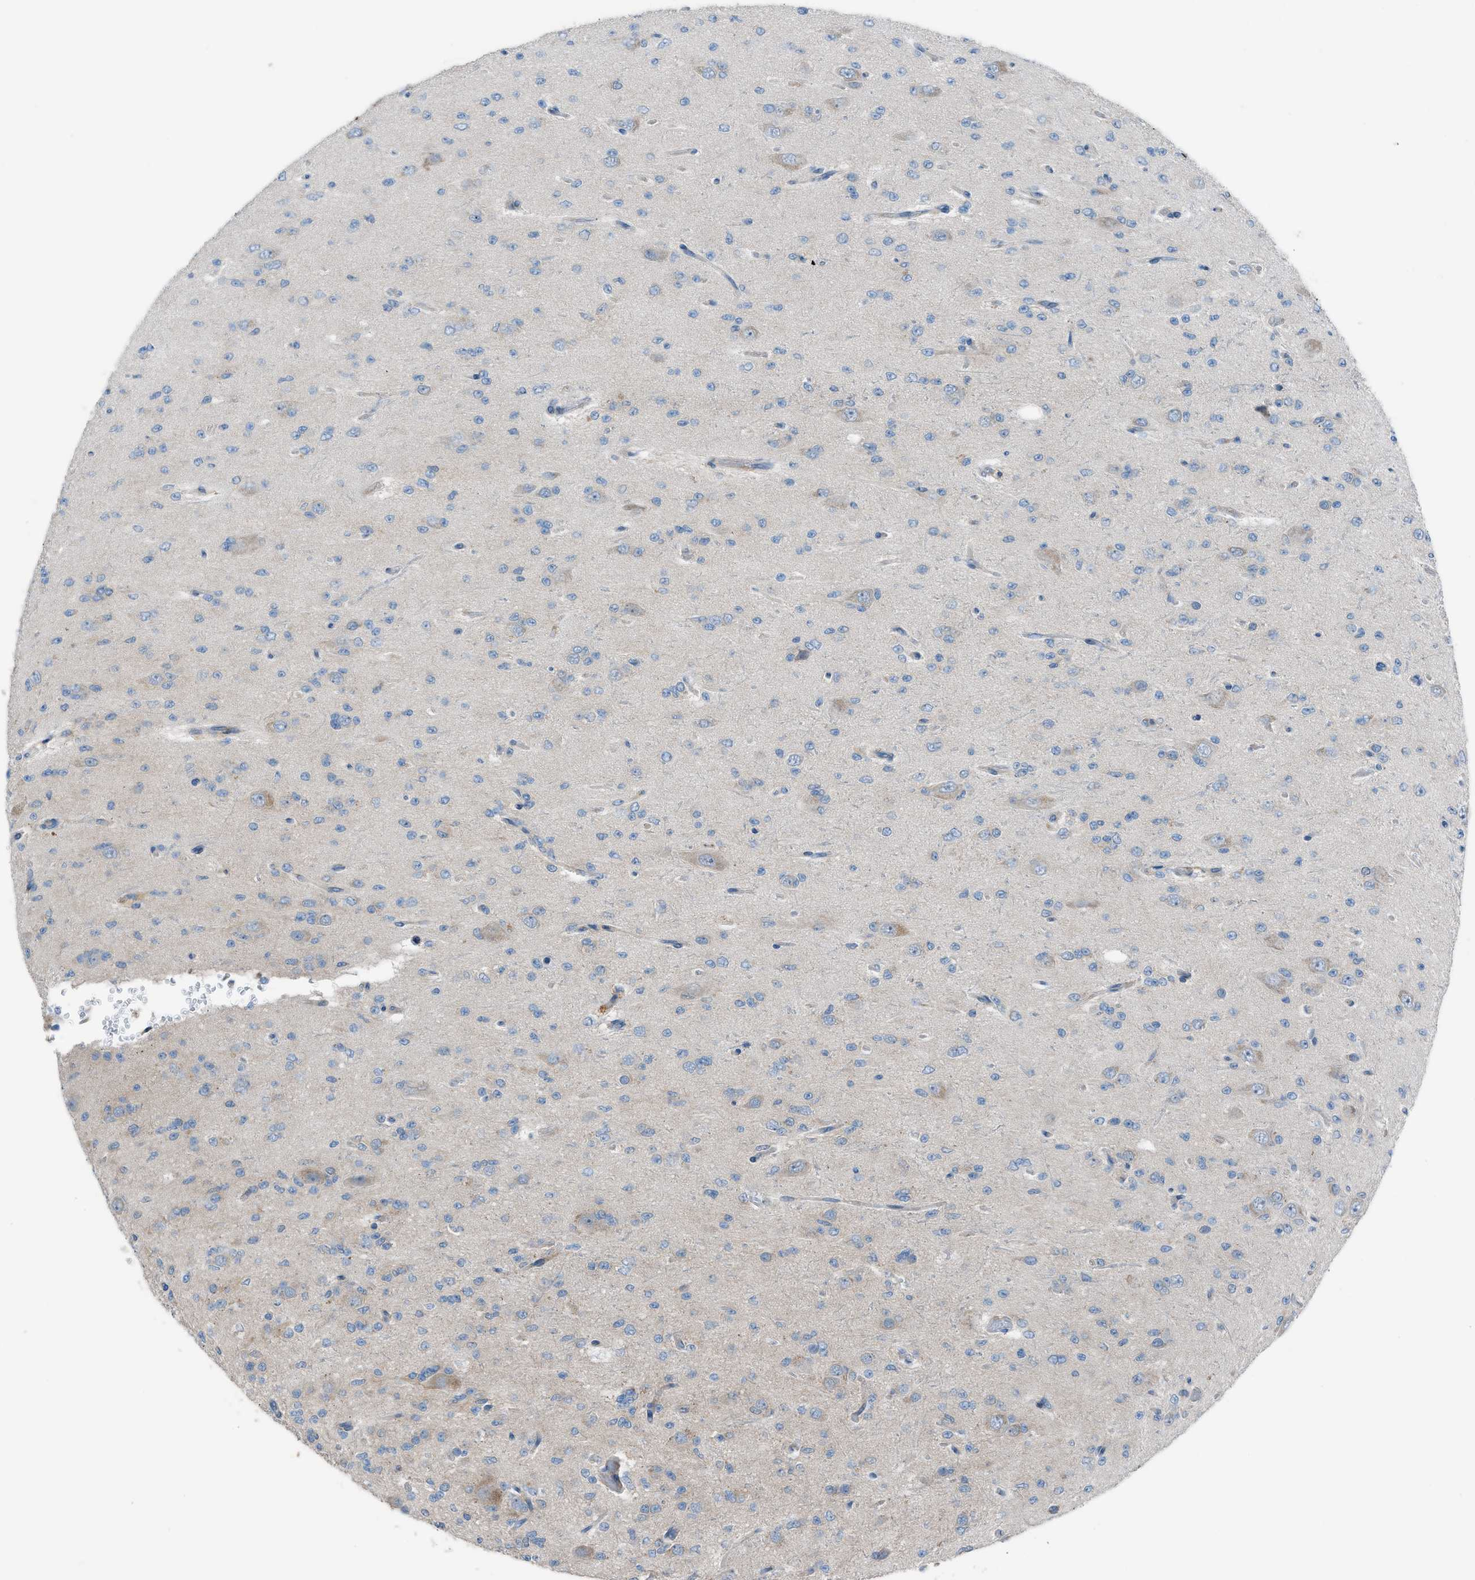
{"staining": {"intensity": "negative", "quantity": "none", "location": "none"}, "tissue": "glioma", "cell_type": "Tumor cells", "image_type": "cancer", "snomed": [{"axis": "morphology", "description": "Glioma, malignant, Low grade"}, {"axis": "topography", "description": "Brain"}], "caption": "Immunohistochemistry image of neoplastic tissue: human malignant glioma (low-grade) stained with DAB (3,3'-diaminobenzidine) reveals no significant protein positivity in tumor cells.", "gene": "HEG1", "patient": {"sex": "male", "age": 38}}